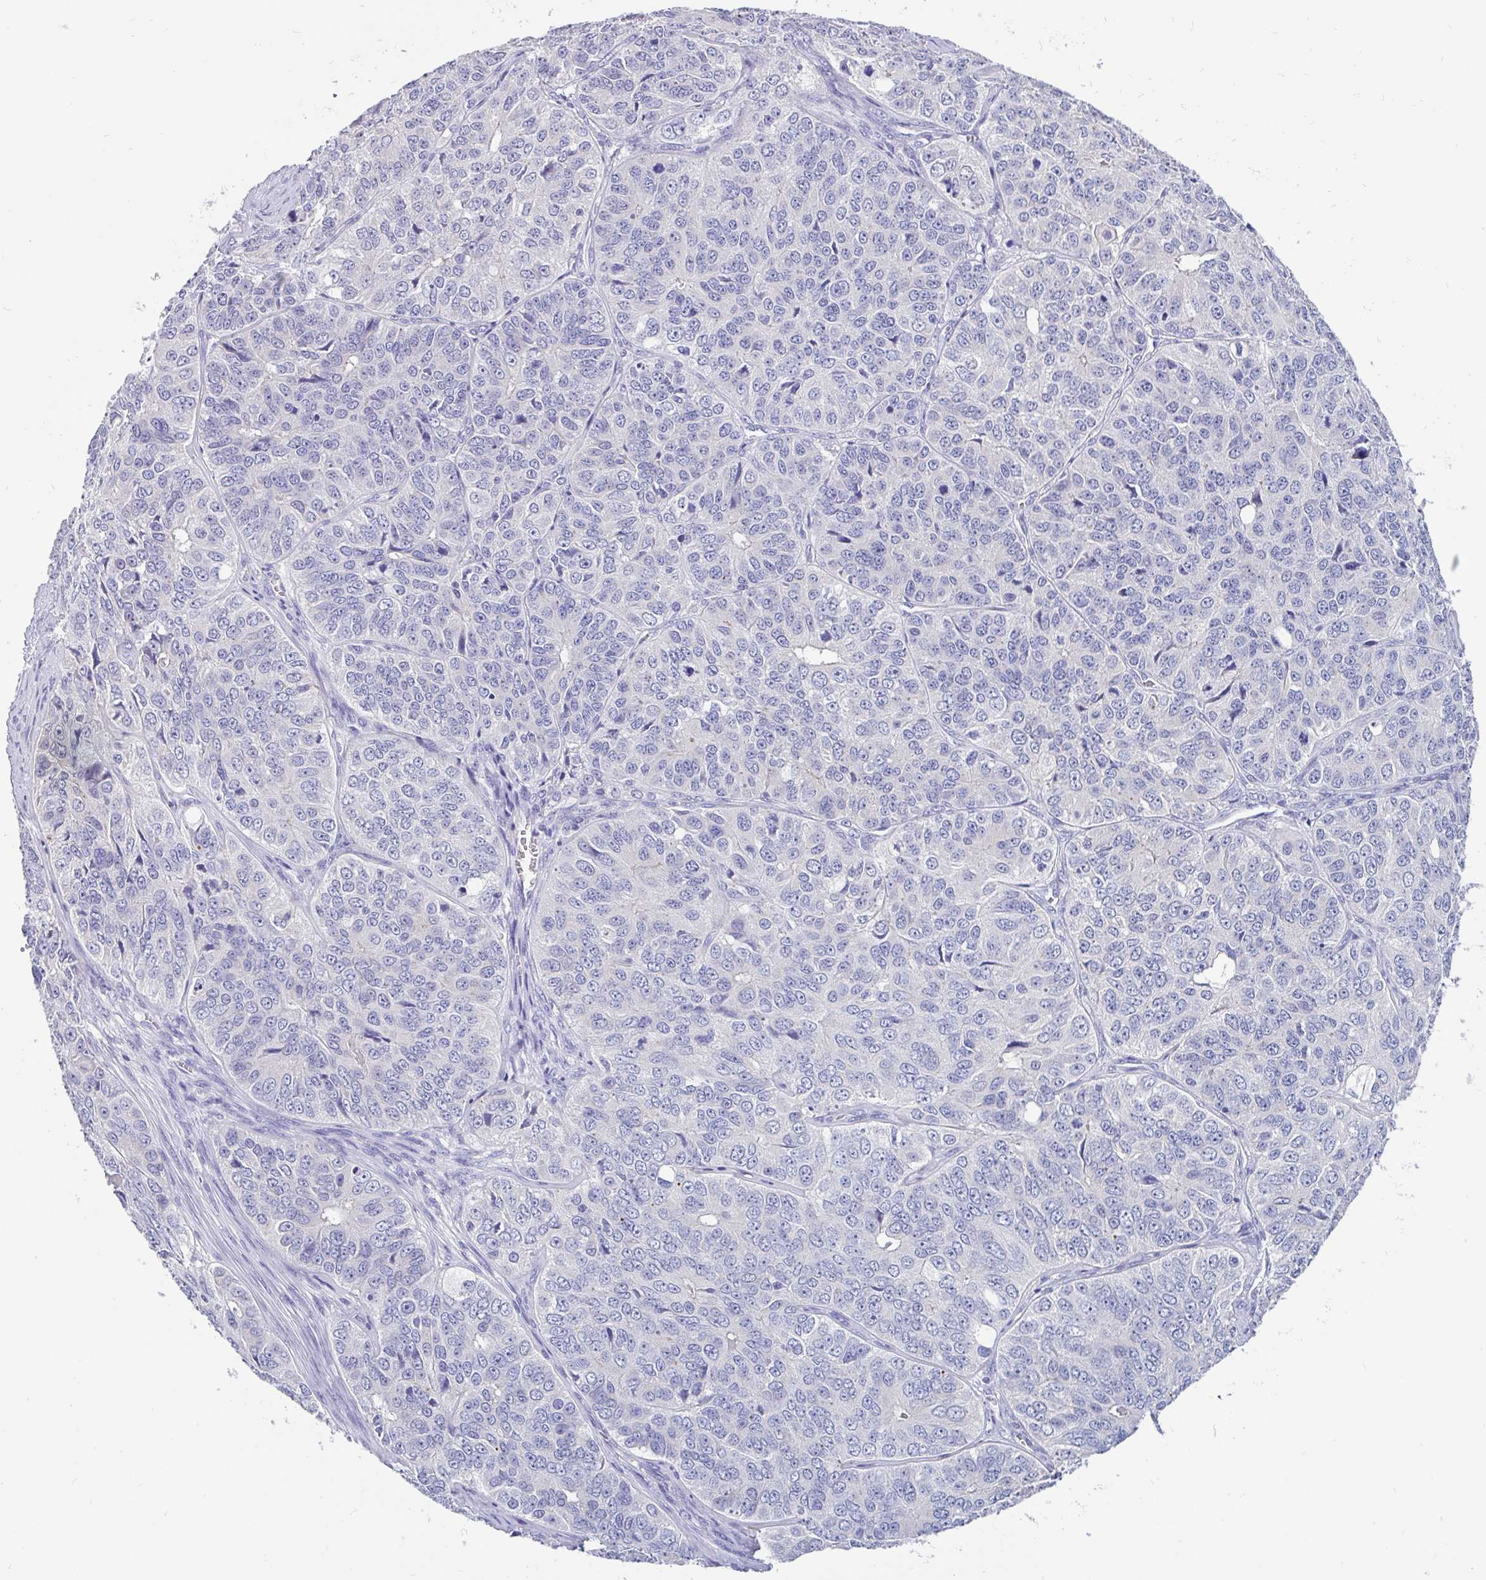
{"staining": {"intensity": "negative", "quantity": "none", "location": "none"}, "tissue": "ovarian cancer", "cell_type": "Tumor cells", "image_type": "cancer", "snomed": [{"axis": "morphology", "description": "Carcinoma, endometroid"}, {"axis": "topography", "description": "Ovary"}], "caption": "Immunohistochemistry (IHC) micrograph of neoplastic tissue: human ovarian cancer stained with DAB (3,3'-diaminobenzidine) reveals no significant protein expression in tumor cells.", "gene": "INTS5", "patient": {"sex": "female", "age": 51}}